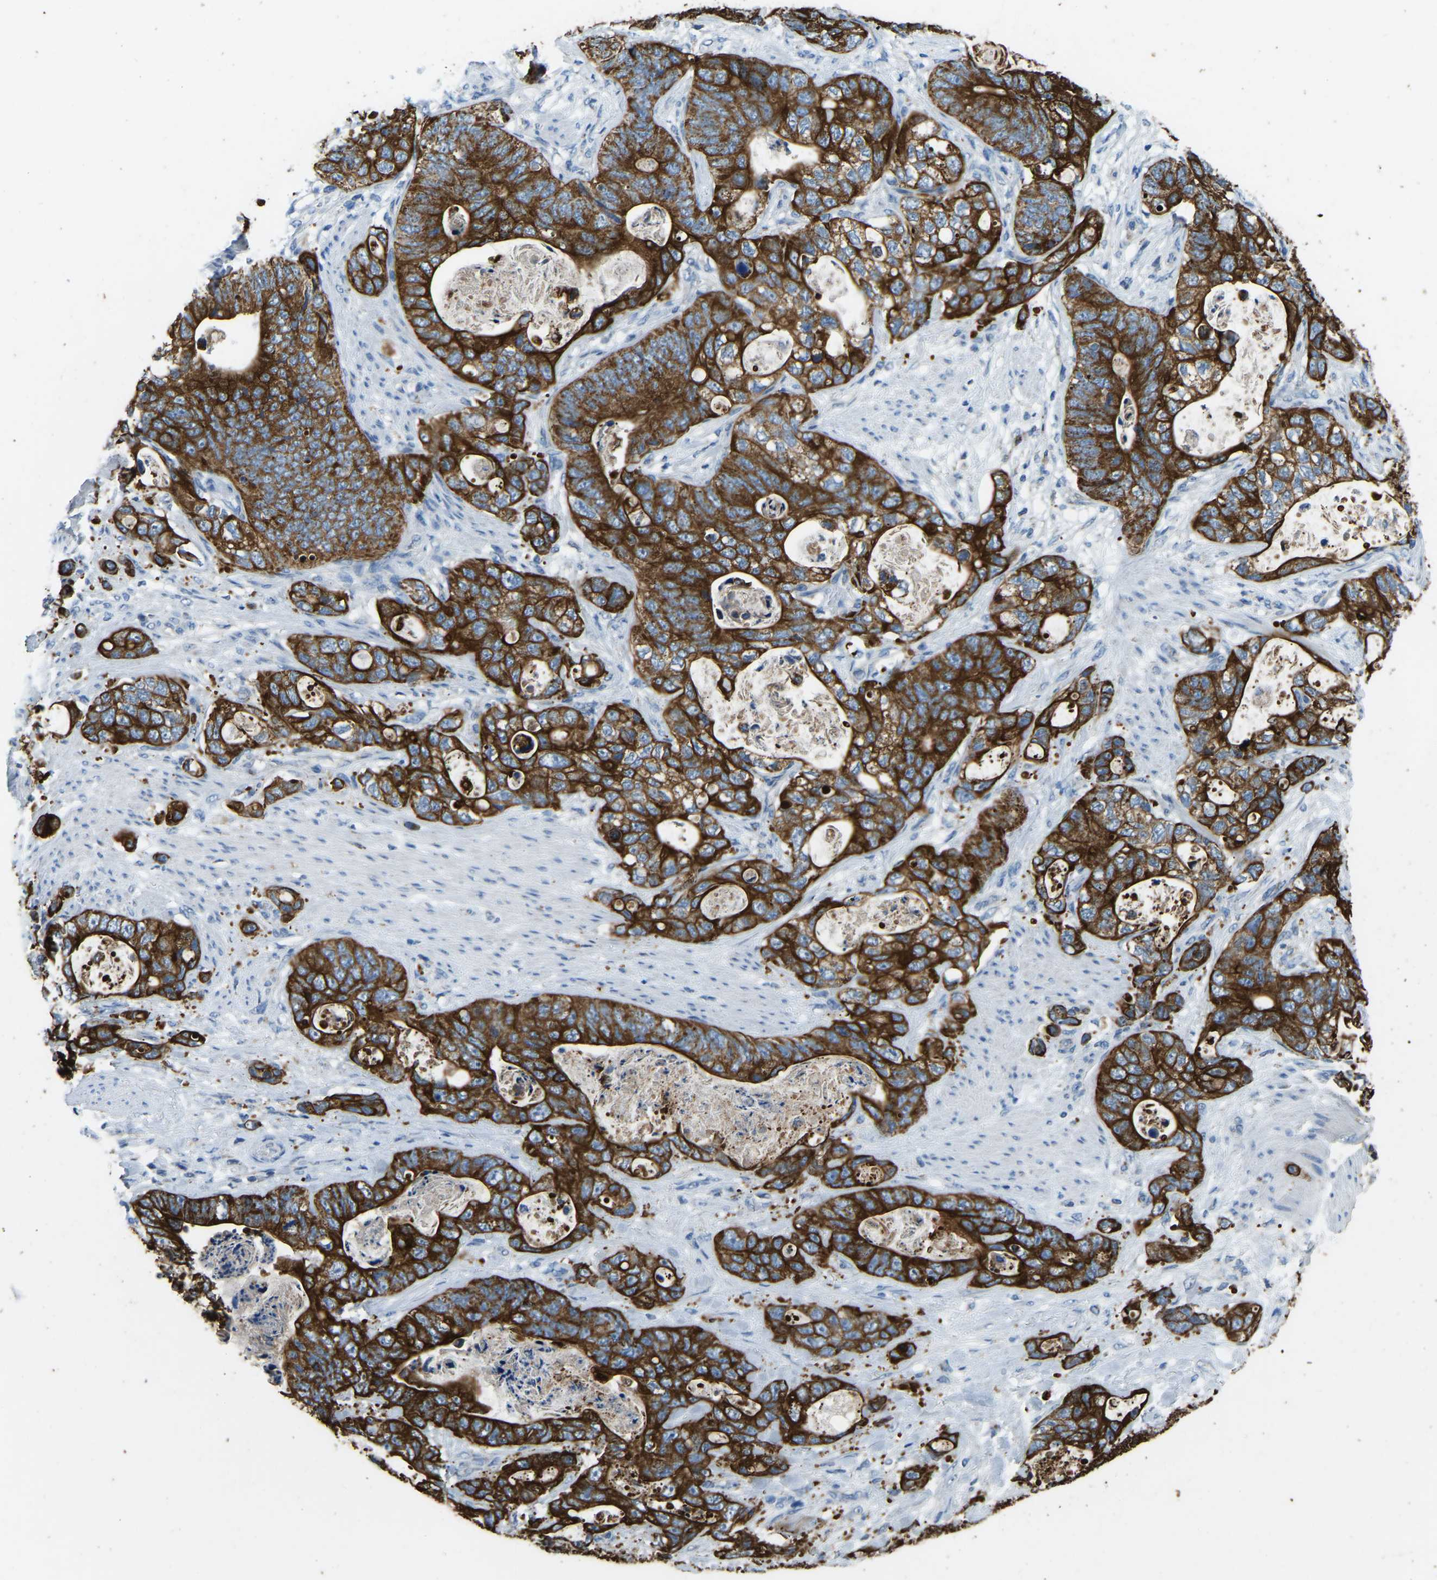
{"staining": {"intensity": "strong", "quantity": ">75%", "location": "cytoplasmic/membranous"}, "tissue": "stomach cancer", "cell_type": "Tumor cells", "image_type": "cancer", "snomed": [{"axis": "morphology", "description": "Normal tissue, NOS"}, {"axis": "morphology", "description": "Adenocarcinoma, NOS"}, {"axis": "topography", "description": "Stomach"}], "caption": "High-magnification brightfield microscopy of adenocarcinoma (stomach) stained with DAB (brown) and counterstained with hematoxylin (blue). tumor cells exhibit strong cytoplasmic/membranous staining is present in approximately>75% of cells.", "gene": "ZNF200", "patient": {"sex": "female", "age": 89}}